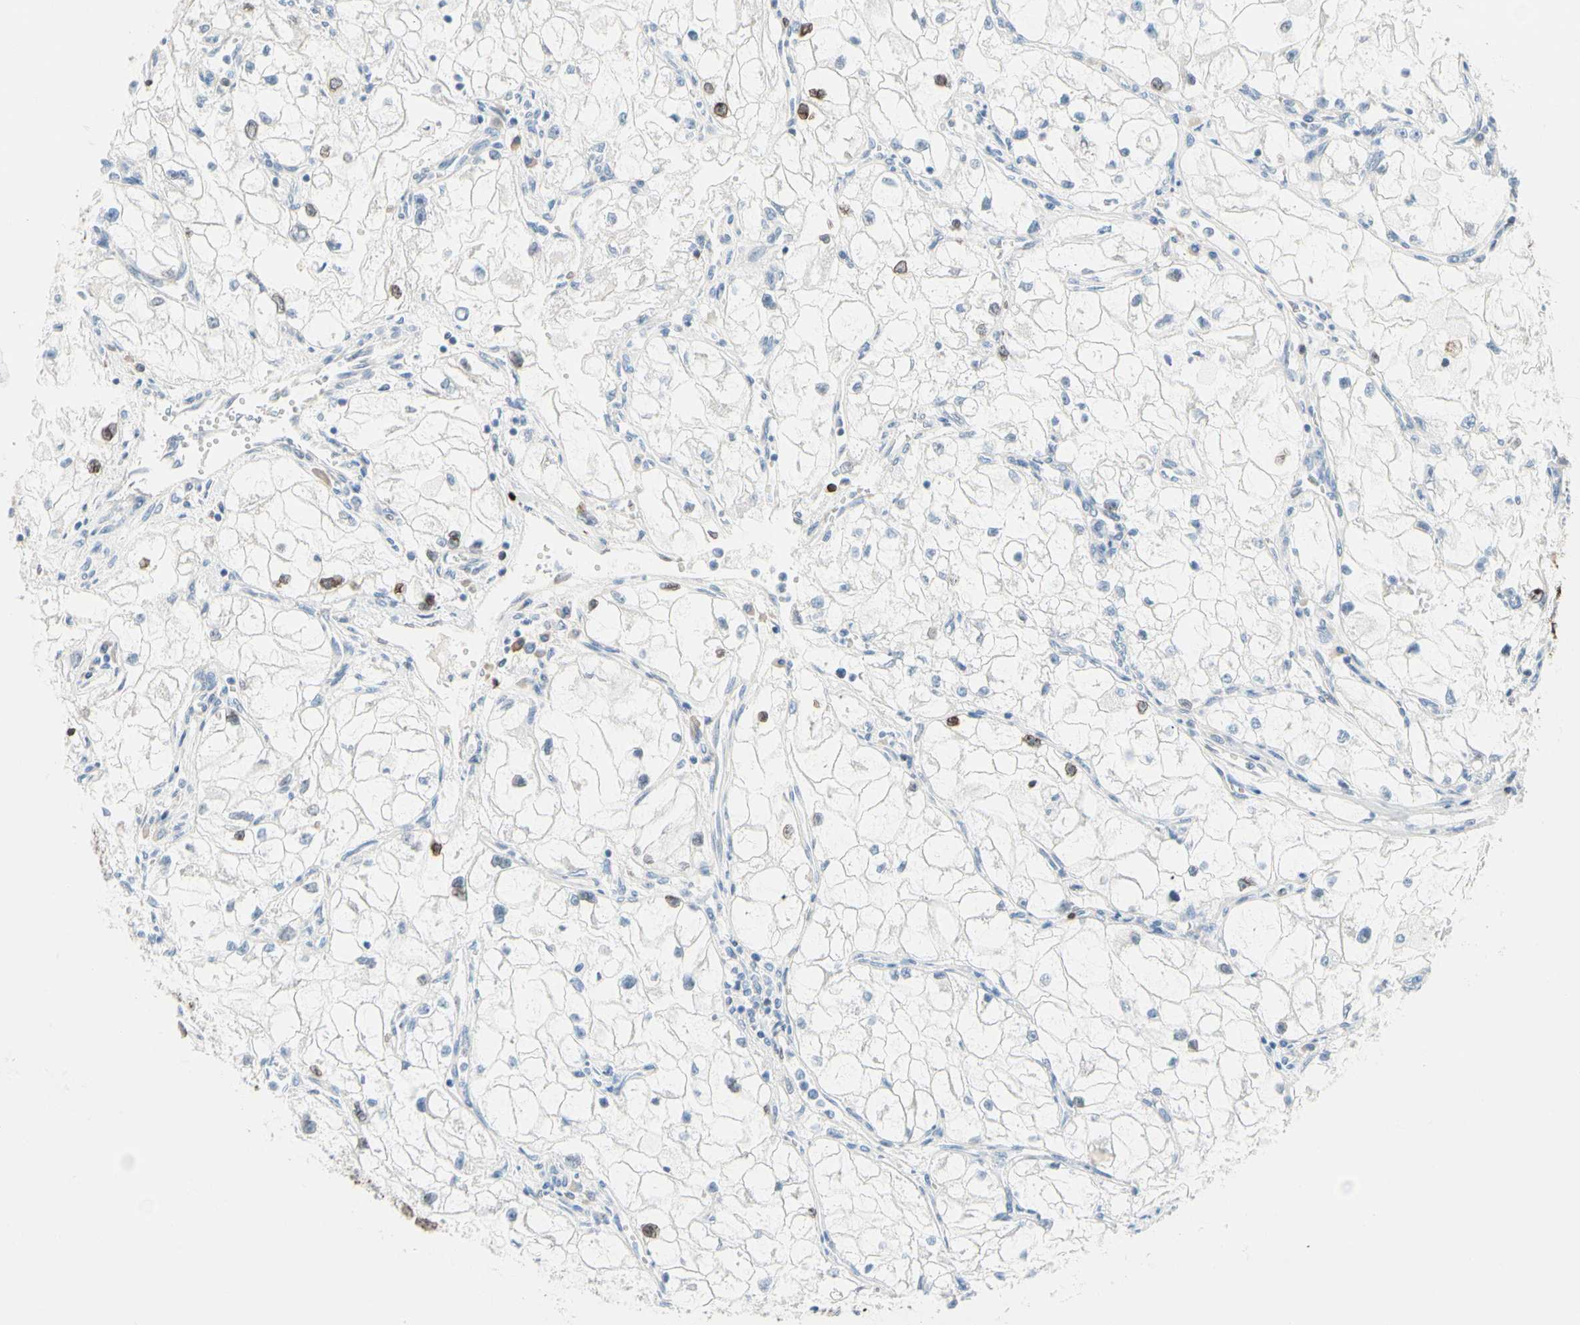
{"staining": {"intensity": "negative", "quantity": "none", "location": "none"}, "tissue": "renal cancer", "cell_type": "Tumor cells", "image_type": "cancer", "snomed": [{"axis": "morphology", "description": "Adenocarcinoma, NOS"}, {"axis": "topography", "description": "Kidney"}], "caption": "High power microscopy histopathology image of an immunohistochemistry photomicrograph of renal cancer, revealing no significant staining in tumor cells.", "gene": "ZNF132", "patient": {"sex": "female", "age": 70}}